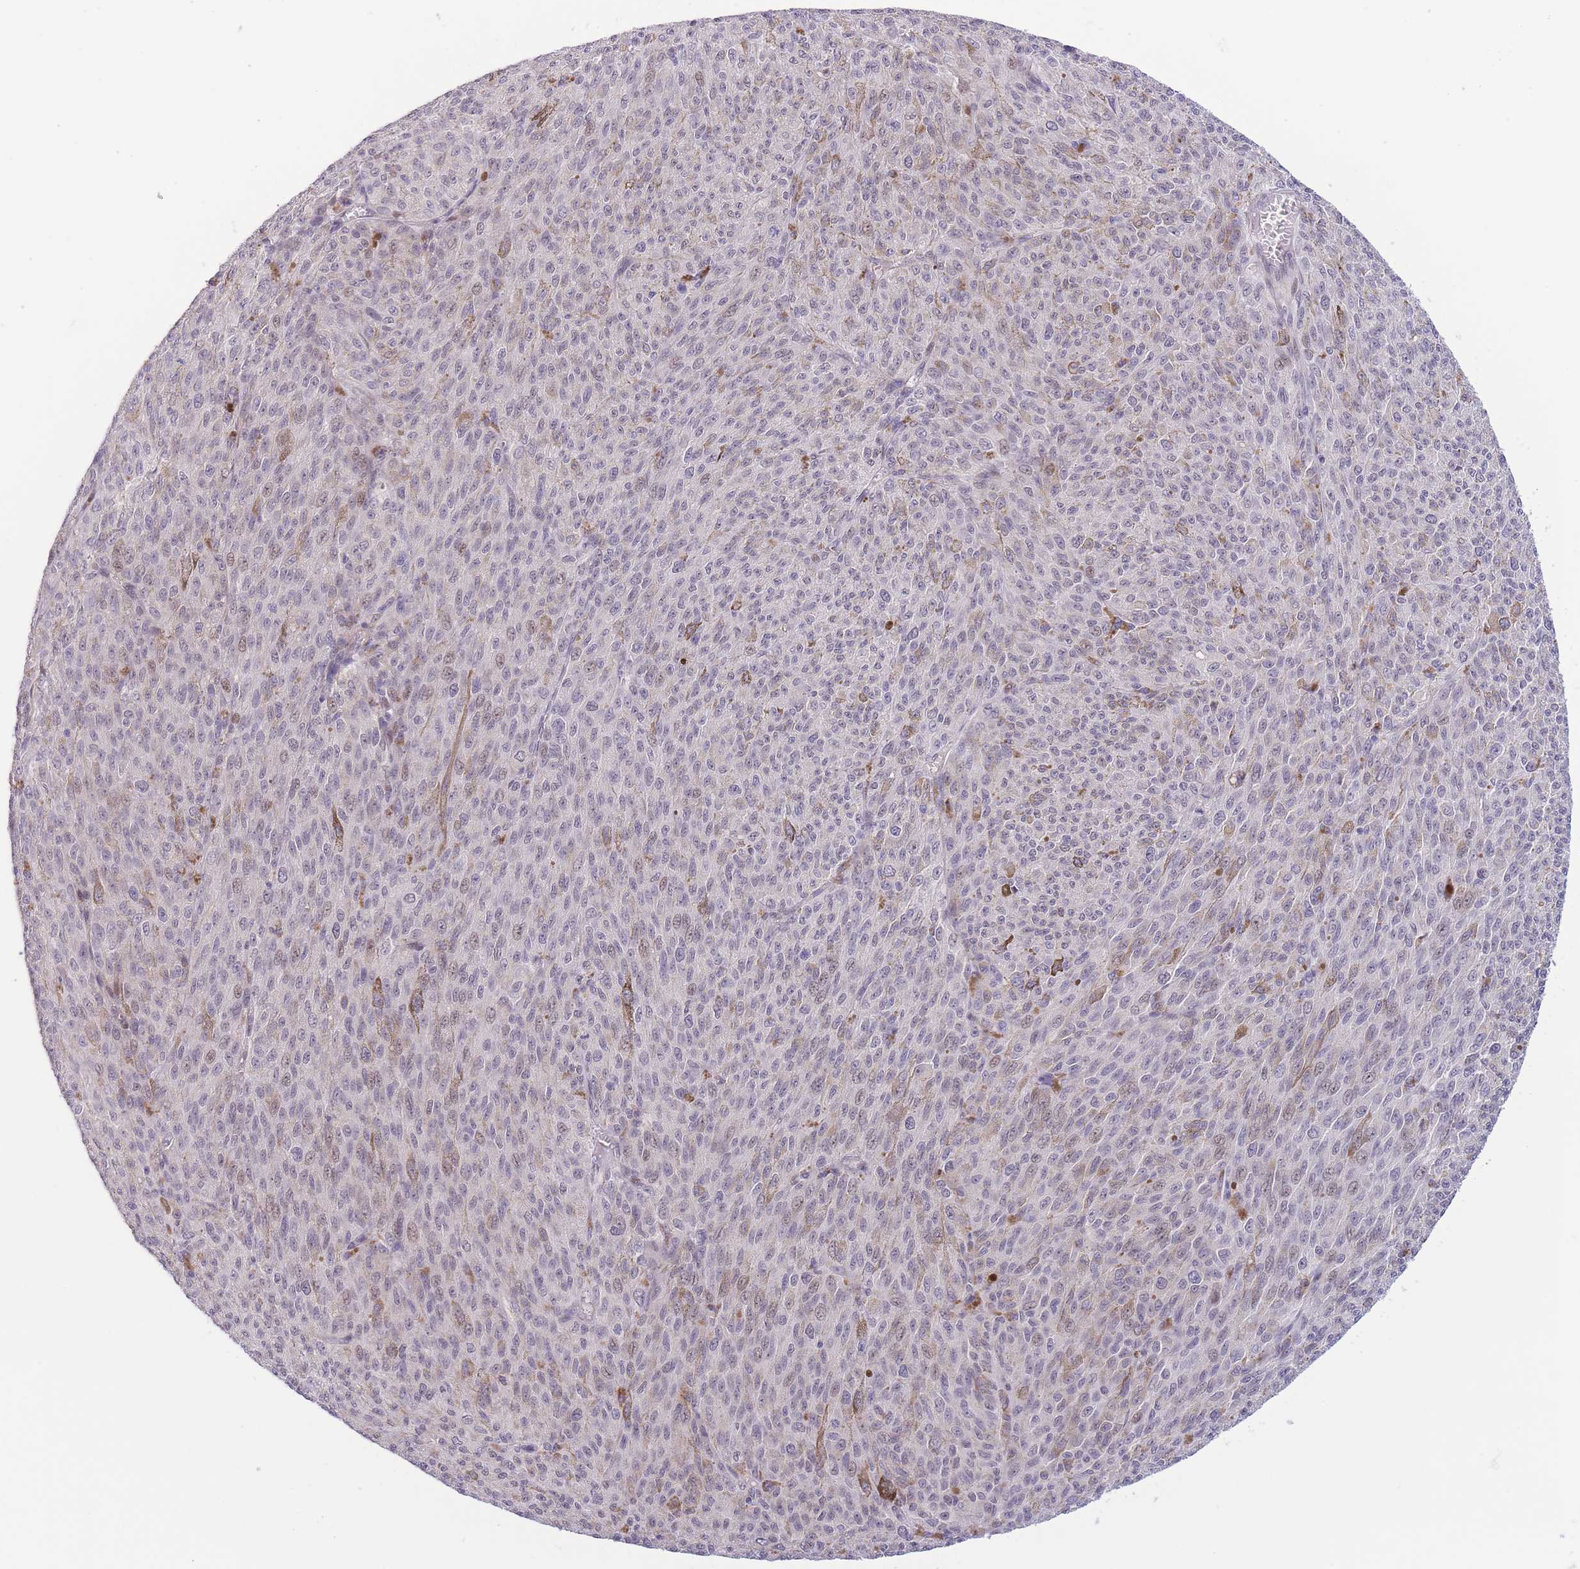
{"staining": {"intensity": "negative", "quantity": "none", "location": "none"}, "tissue": "melanoma", "cell_type": "Tumor cells", "image_type": "cancer", "snomed": [{"axis": "morphology", "description": "Malignant melanoma, NOS"}, {"axis": "topography", "description": "Skin"}], "caption": "DAB immunohistochemical staining of malignant melanoma shows no significant positivity in tumor cells. (DAB (3,3'-diaminobenzidine) immunohistochemistry (IHC) with hematoxylin counter stain).", "gene": "C9orf152", "patient": {"sex": "female", "age": 52}}